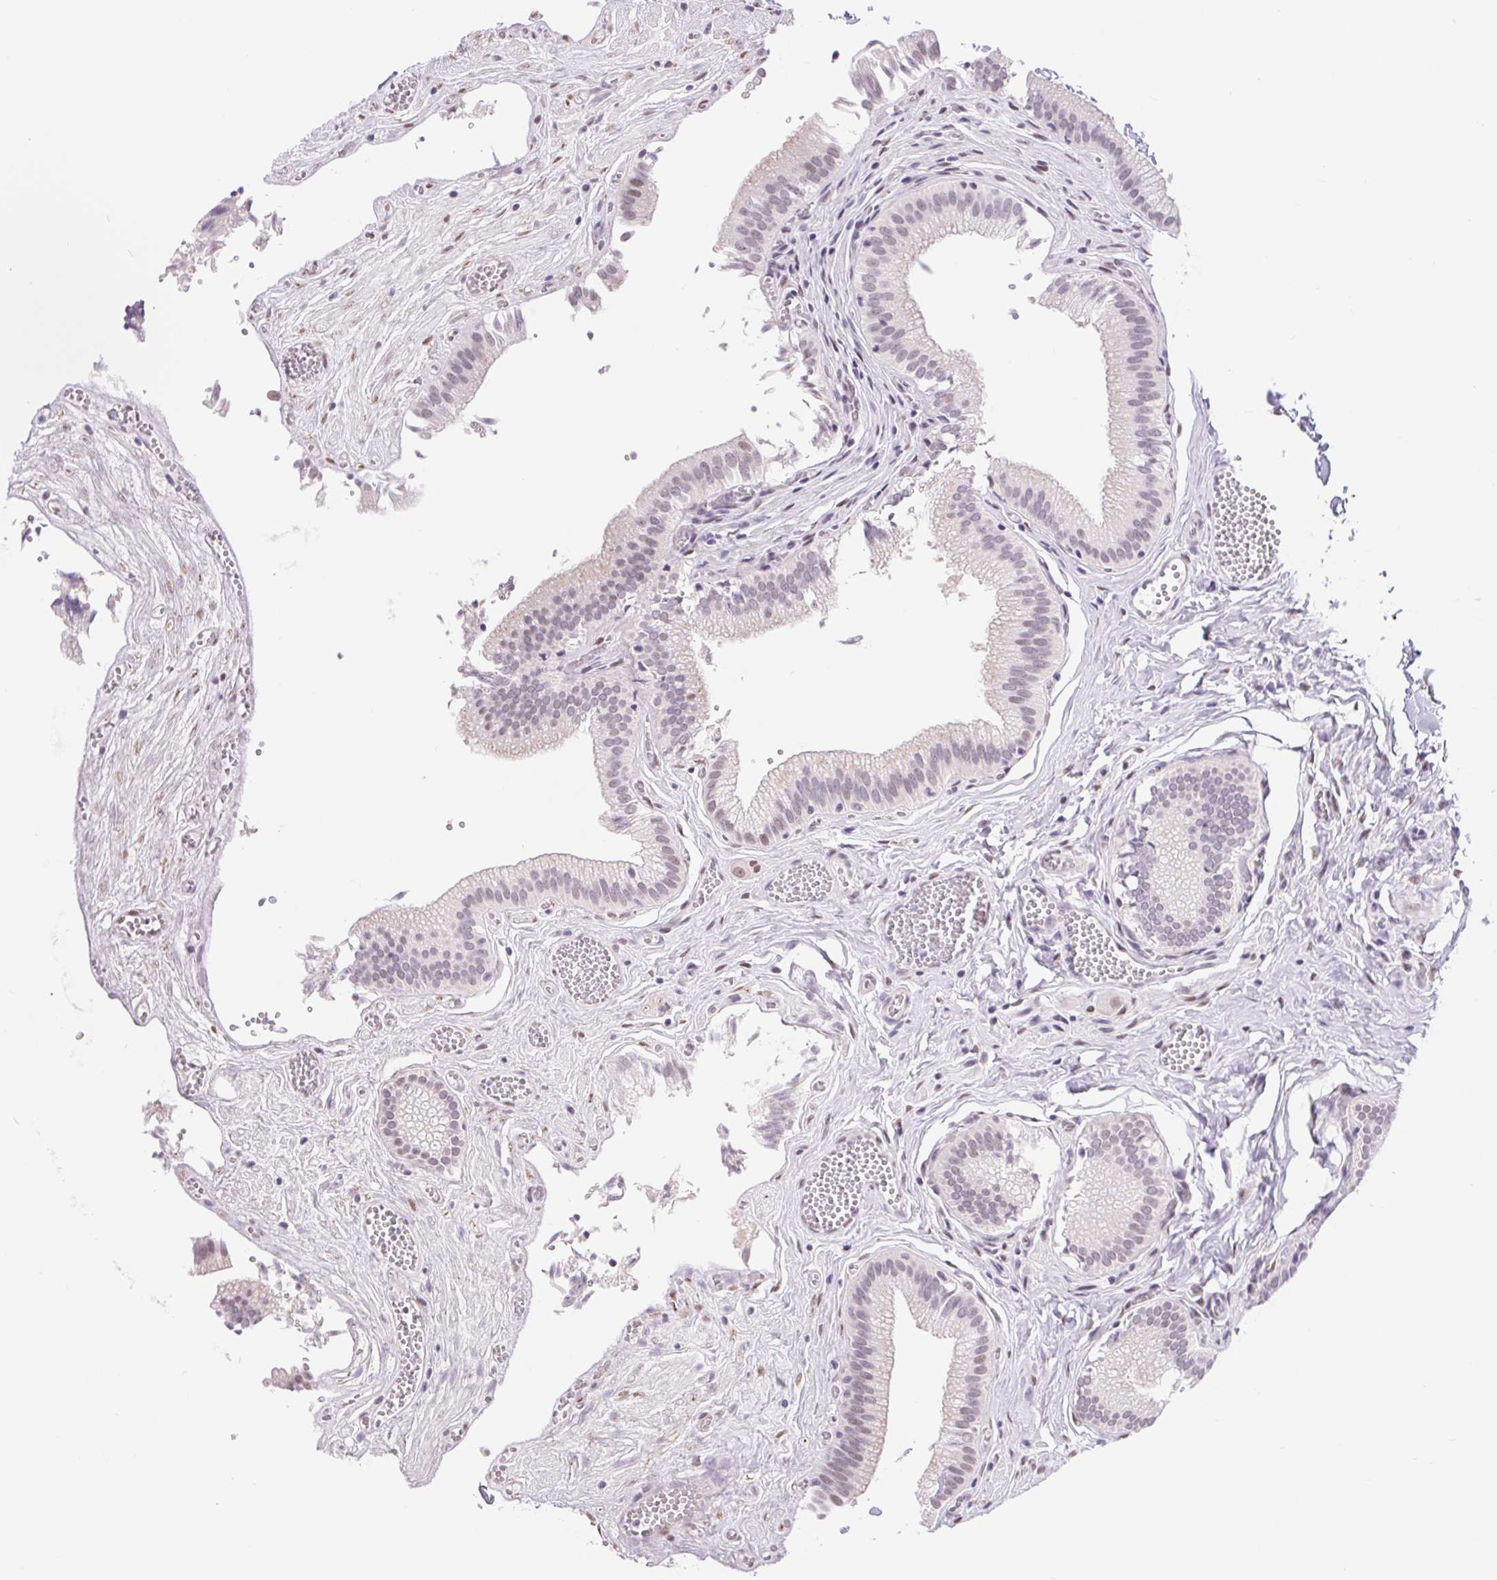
{"staining": {"intensity": "negative", "quantity": "none", "location": "none"}, "tissue": "gallbladder", "cell_type": "Glandular cells", "image_type": "normal", "snomed": [{"axis": "morphology", "description": "Normal tissue, NOS"}, {"axis": "topography", "description": "Gallbladder"}, {"axis": "topography", "description": "Peripheral nerve tissue"}], "caption": "High power microscopy histopathology image of an immunohistochemistry (IHC) photomicrograph of benign gallbladder, revealing no significant positivity in glandular cells. (Stains: DAB (3,3'-diaminobenzidine) immunohistochemistry (IHC) with hematoxylin counter stain, Microscopy: brightfield microscopy at high magnification).", "gene": "CAND1", "patient": {"sex": "male", "age": 17}}